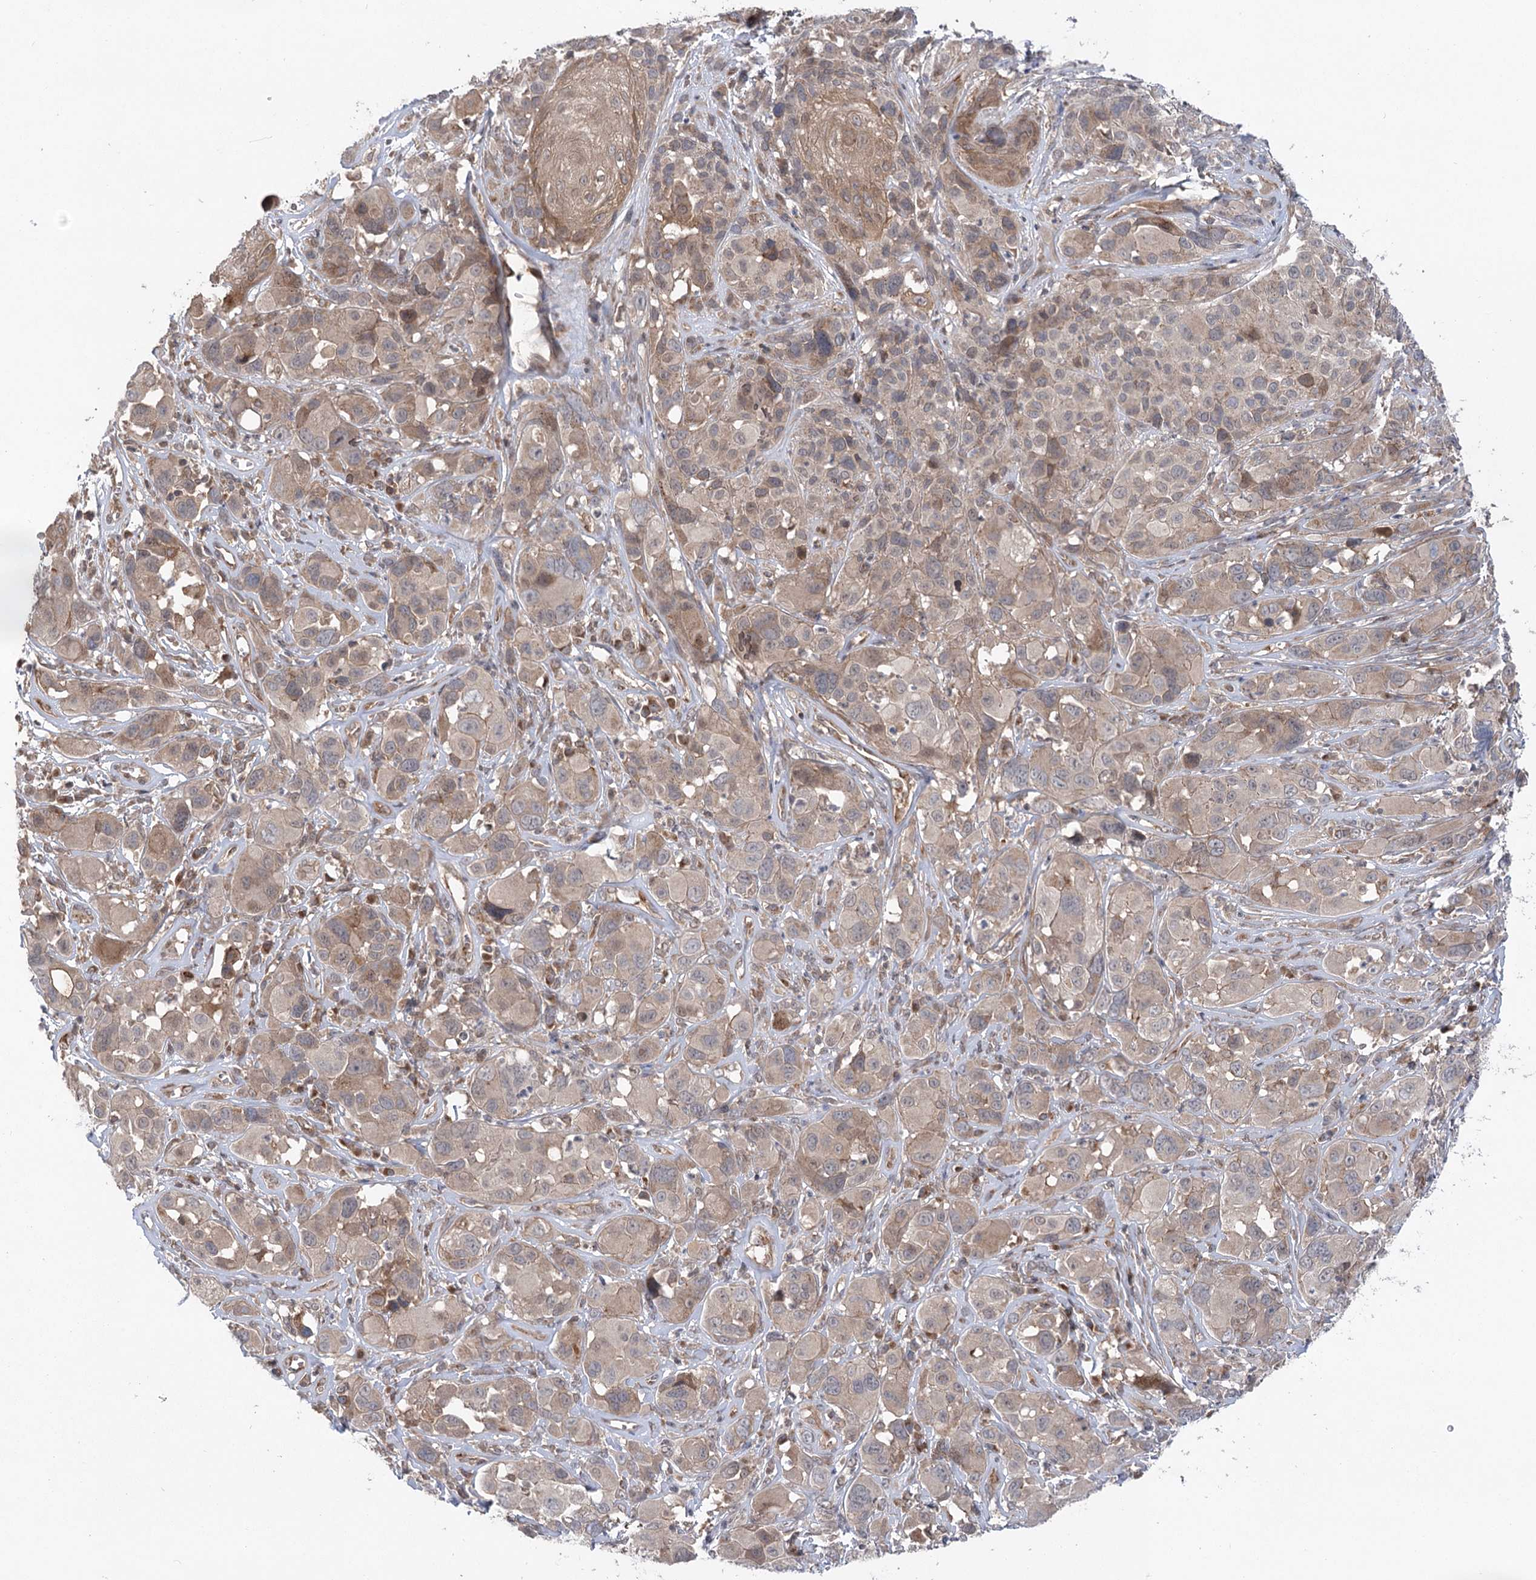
{"staining": {"intensity": "weak", "quantity": ">75%", "location": "cytoplasmic/membranous"}, "tissue": "melanoma", "cell_type": "Tumor cells", "image_type": "cancer", "snomed": [{"axis": "morphology", "description": "Malignant melanoma, NOS"}, {"axis": "topography", "description": "Skin of trunk"}], "caption": "Immunohistochemical staining of human malignant melanoma shows low levels of weak cytoplasmic/membranous expression in approximately >75% of tumor cells.", "gene": "METTL24", "patient": {"sex": "male", "age": 71}}